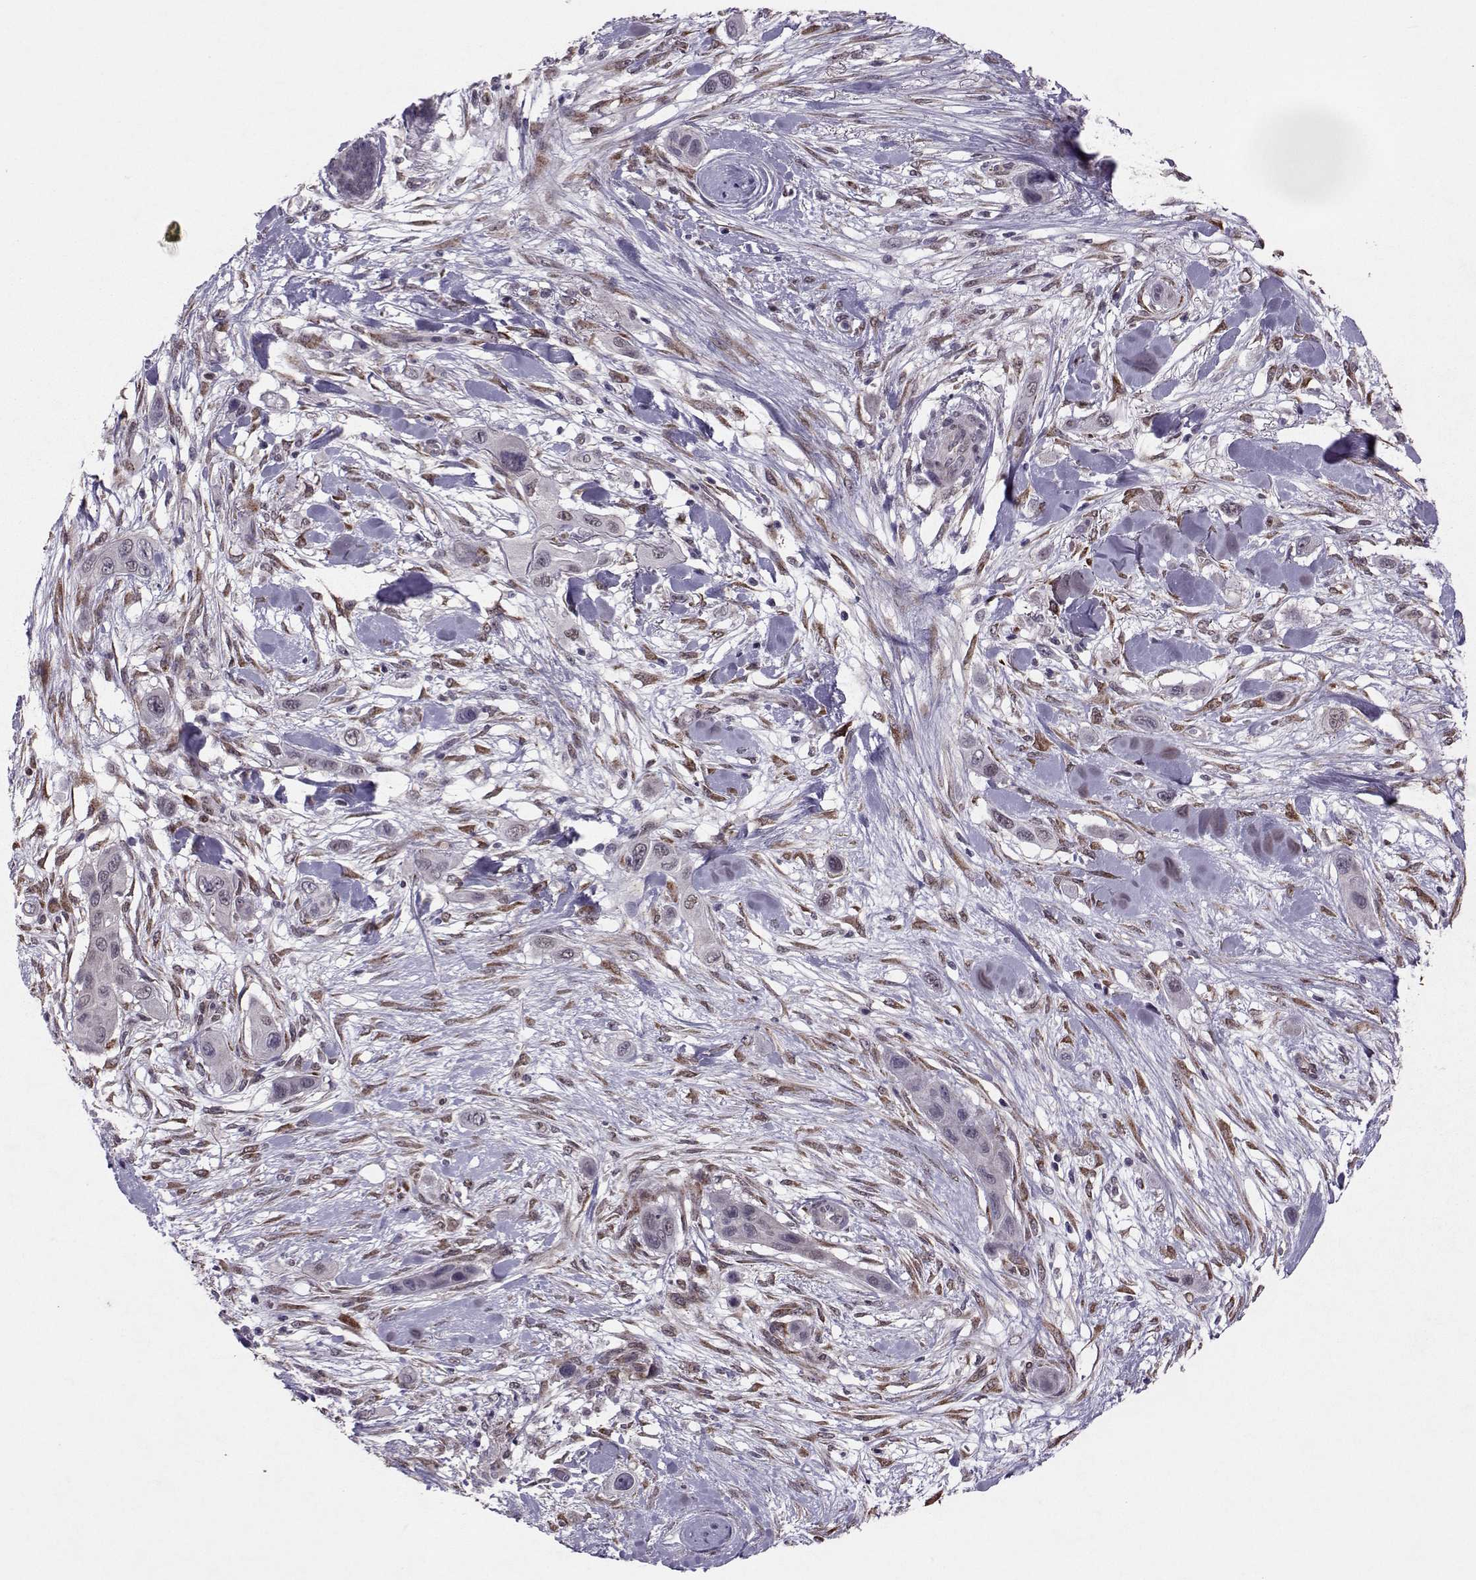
{"staining": {"intensity": "negative", "quantity": "none", "location": "none"}, "tissue": "skin cancer", "cell_type": "Tumor cells", "image_type": "cancer", "snomed": [{"axis": "morphology", "description": "Squamous cell carcinoma, NOS"}, {"axis": "topography", "description": "Skin"}], "caption": "DAB immunohistochemical staining of human squamous cell carcinoma (skin) displays no significant staining in tumor cells.", "gene": "CDK4", "patient": {"sex": "male", "age": 79}}